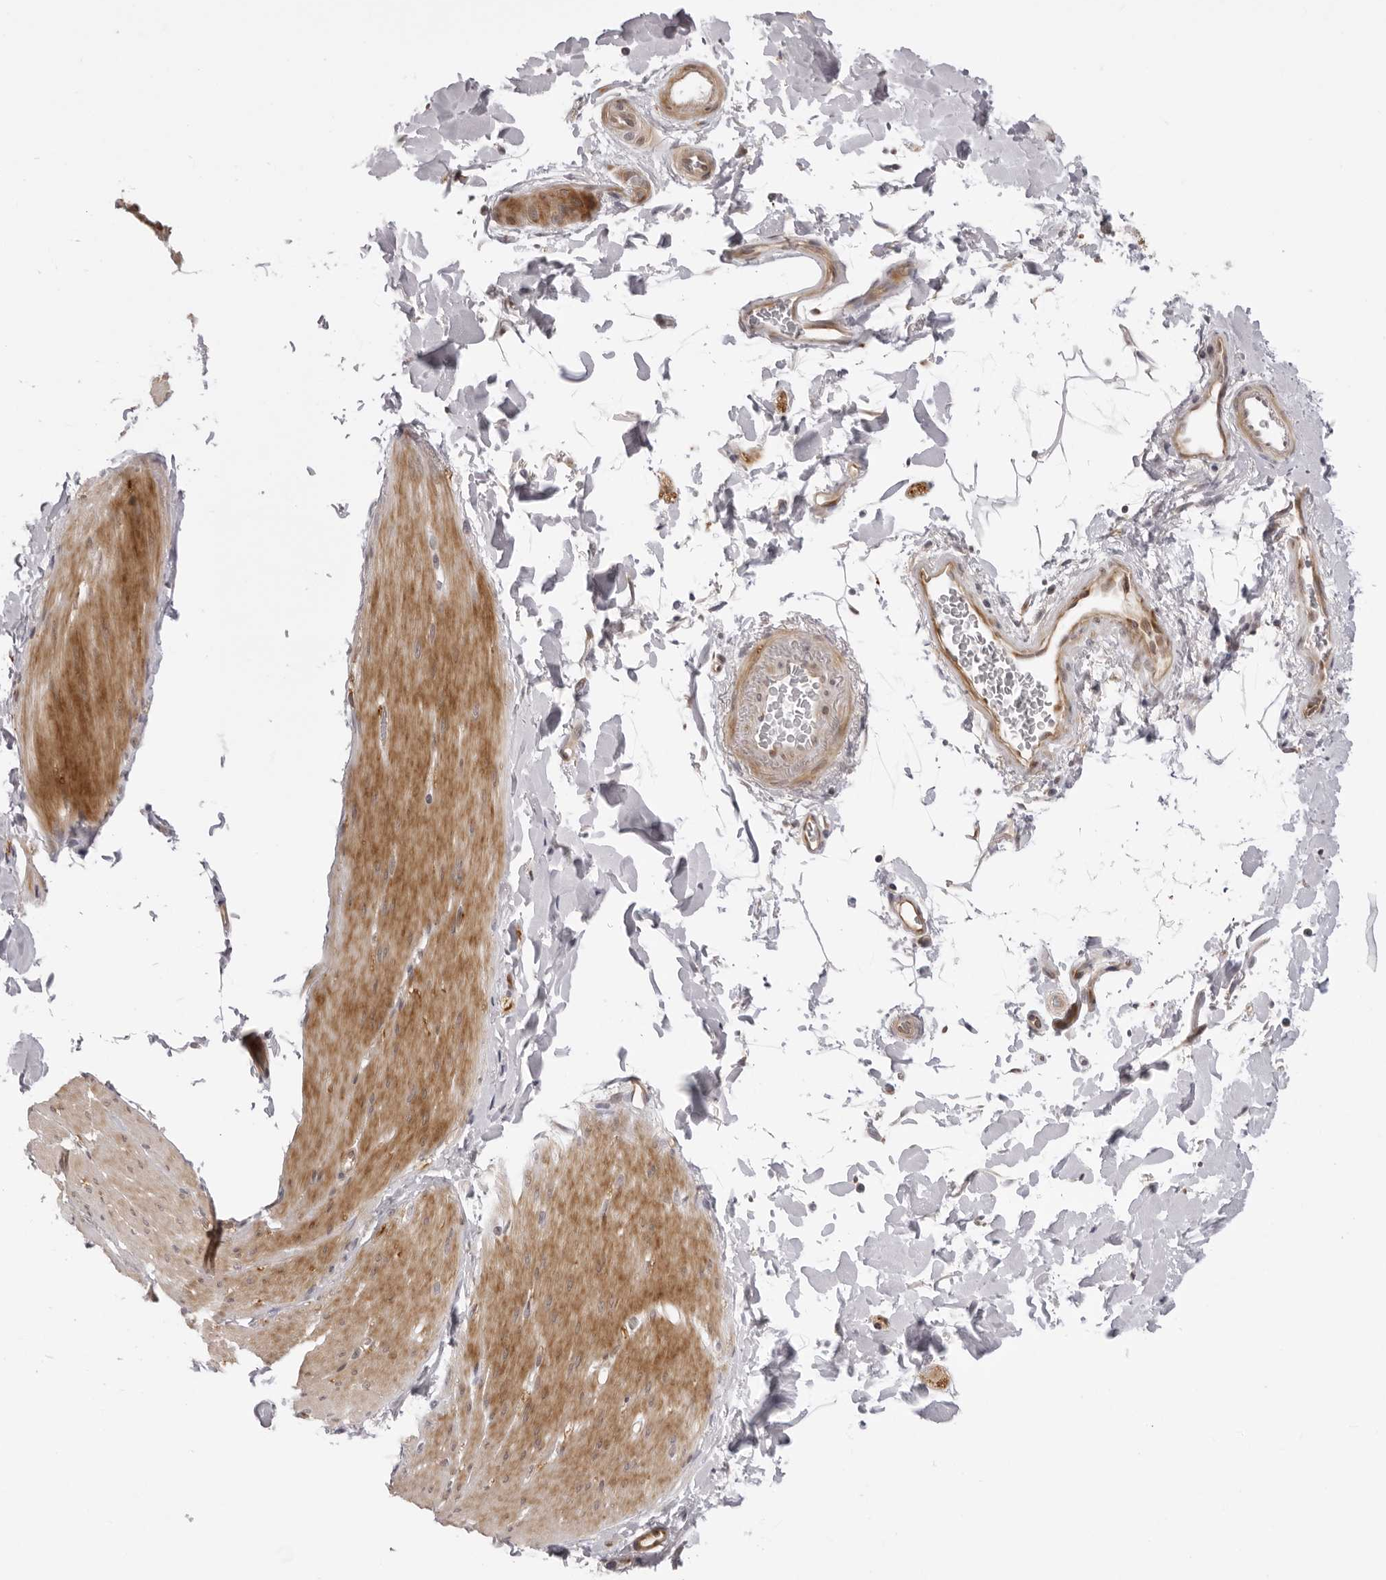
{"staining": {"intensity": "moderate", "quantity": "25%-75%", "location": "cytoplasmic/membranous"}, "tissue": "smooth muscle", "cell_type": "Smooth muscle cells", "image_type": "normal", "snomed": [{"axis": "morphology", "description": "Normal tissue, NOS"}, {"axis": "topography", "description": "Smooth muscle"}, {"axis": "topography", "description": "Small intestine"}], "caption": "Immunohistochemical staining of normal smooth muscle displays medium levels of moderate cytoplasmic/membranous staining in about 25%-75% of smooth muscle cells.", "gene": "SUGCT", "patient": {"sex": "female", "age": 84}}